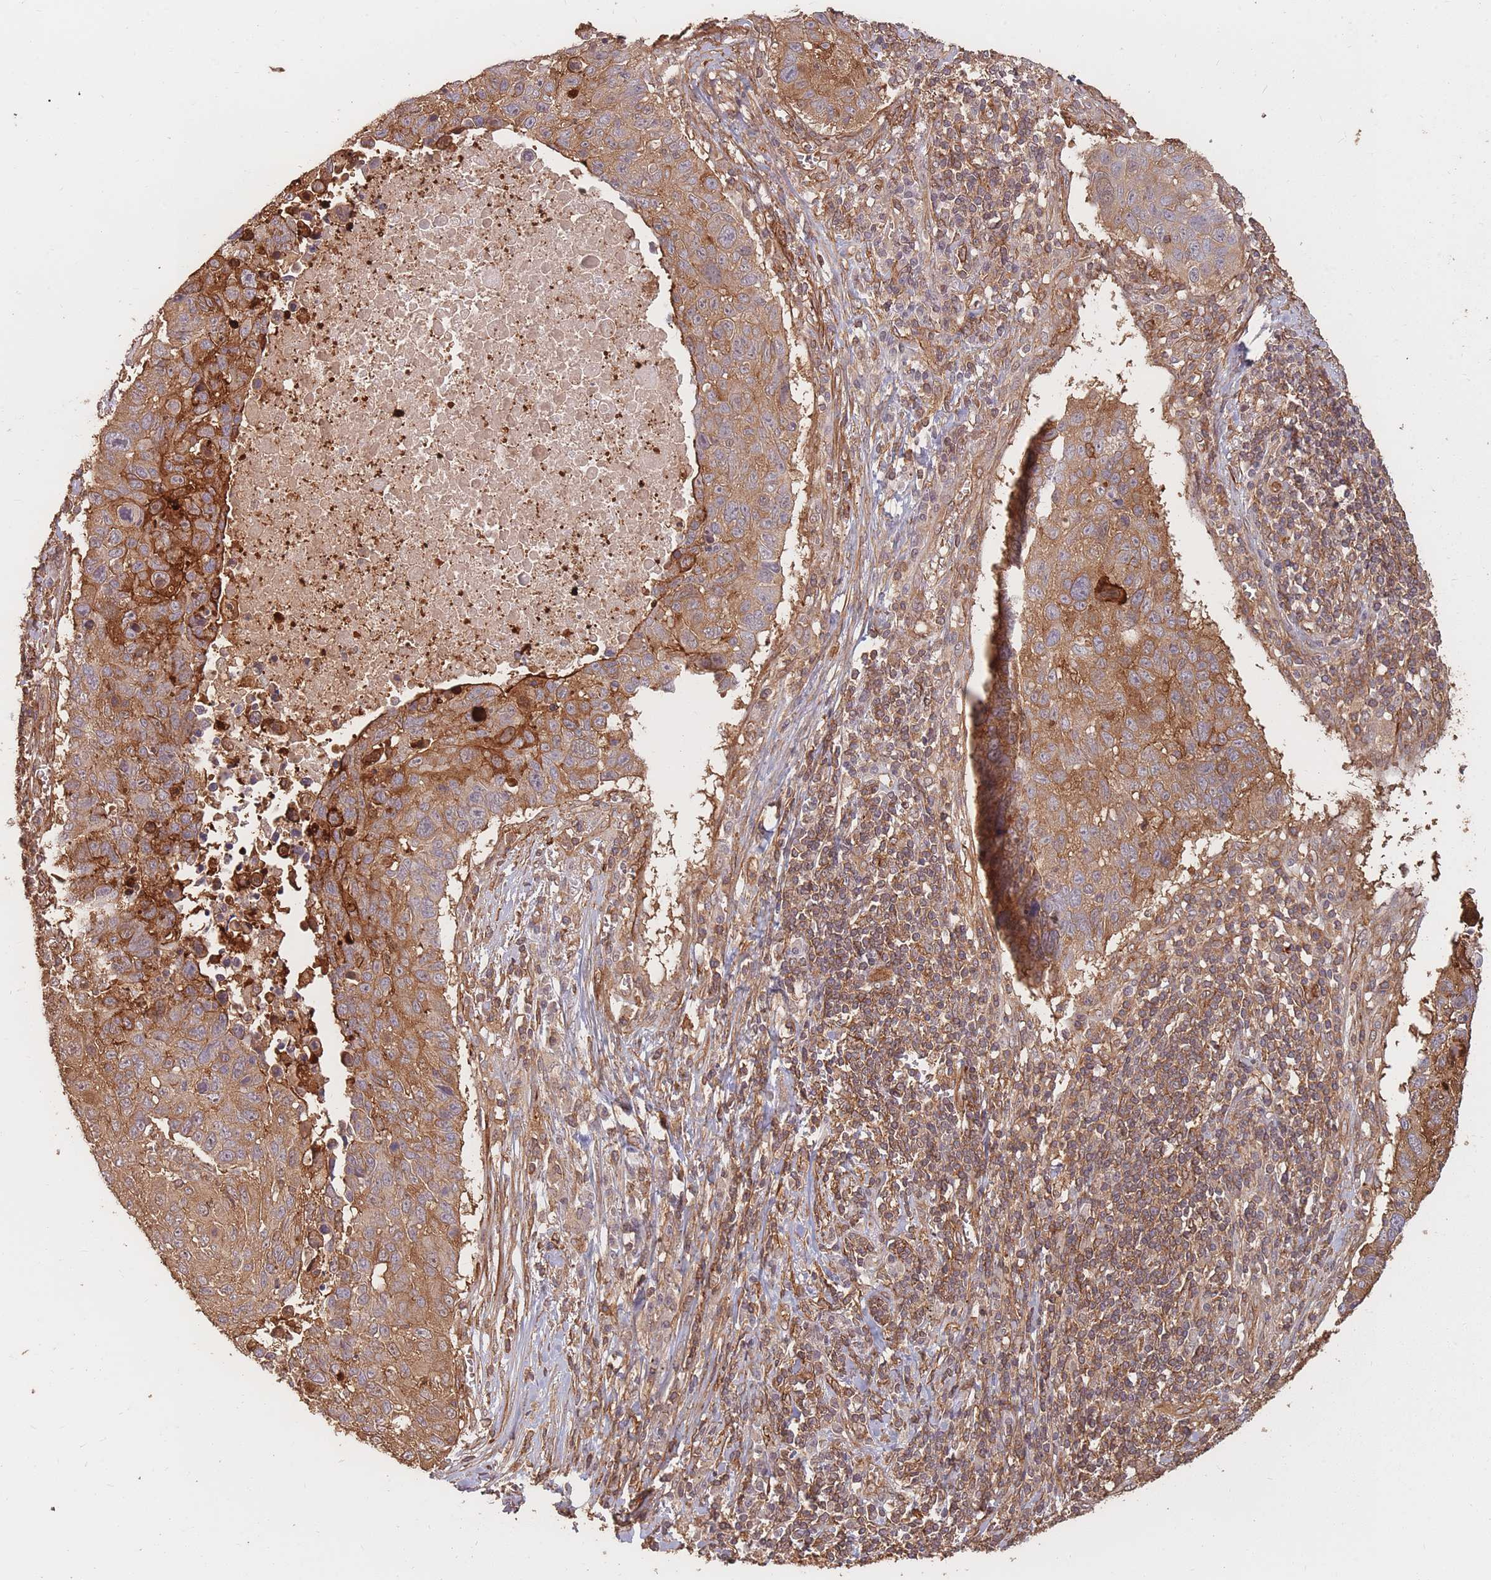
{"staining": {"intensity": "moderate", "quantity": ">75%", "location": "cytoplasmic/membranous"}, "tissue": "lung cancer", "cell_type": "Tumor cells", "image_type": "cancer", "snomed": [{"axis": "morphology", "description": "Squamous cell carcinoma, NOS"}, {"axis": "topography", "description": "Lung"}], "caption": "This histopathology image shows IHC staining of lung squamous cell carcinoma, with medium moderate cytoplasmic/membranous expression in about >75% of tumor cells.", "gene": "PLS3", "patient": {"sex": "male", "age": 66}}